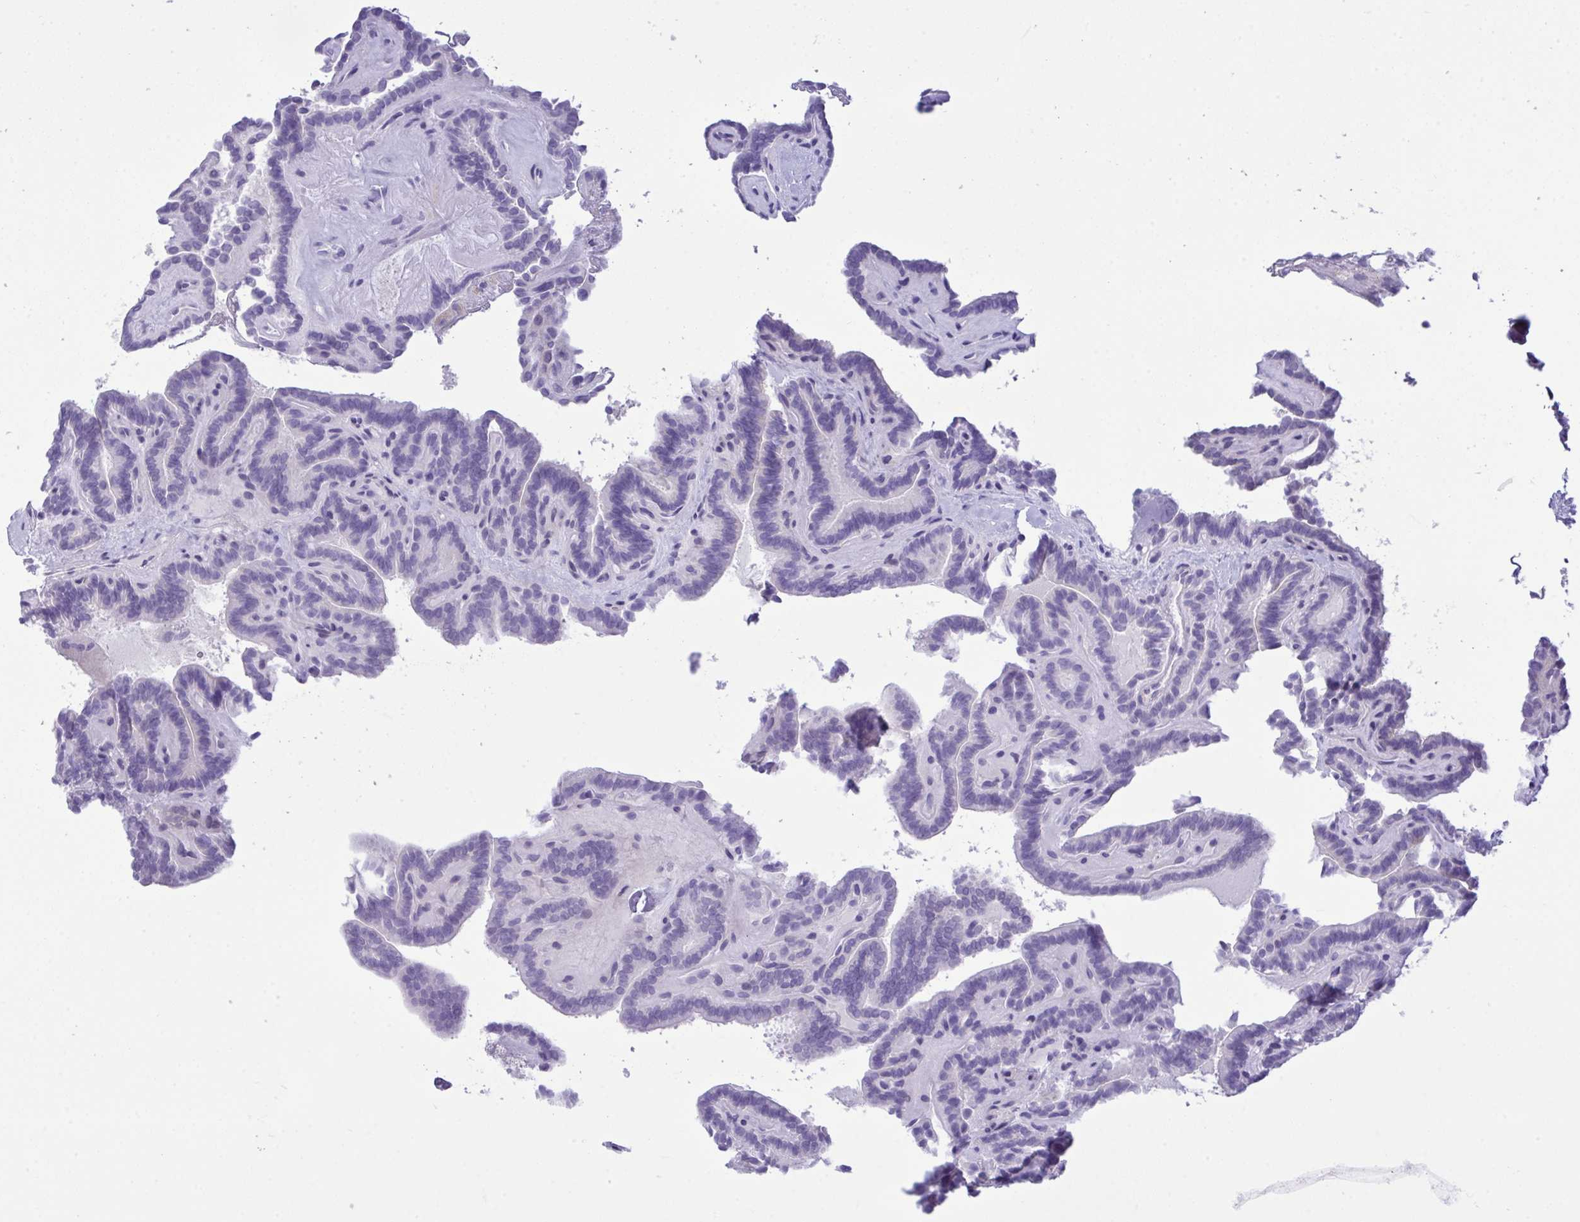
{"staining": {"intensity": "negative", "quantity": "none", "location": "none"}, "tissue": "thyroid cancer", "cell_type": "Tumor cells", "image_type": "cancer", "snomed": [{"axis": "morphology", "description": "Papillary adenocarcinoma, NOS"}, {"axis": "topography", "description": "Thyroid gland"}], "caption": "Thyroid cancer was stained to show a protein in brown. There is no significant positivity in tumor cells.", "gene": "WDR97", "patient": {"sex": "female", "age": 21}}